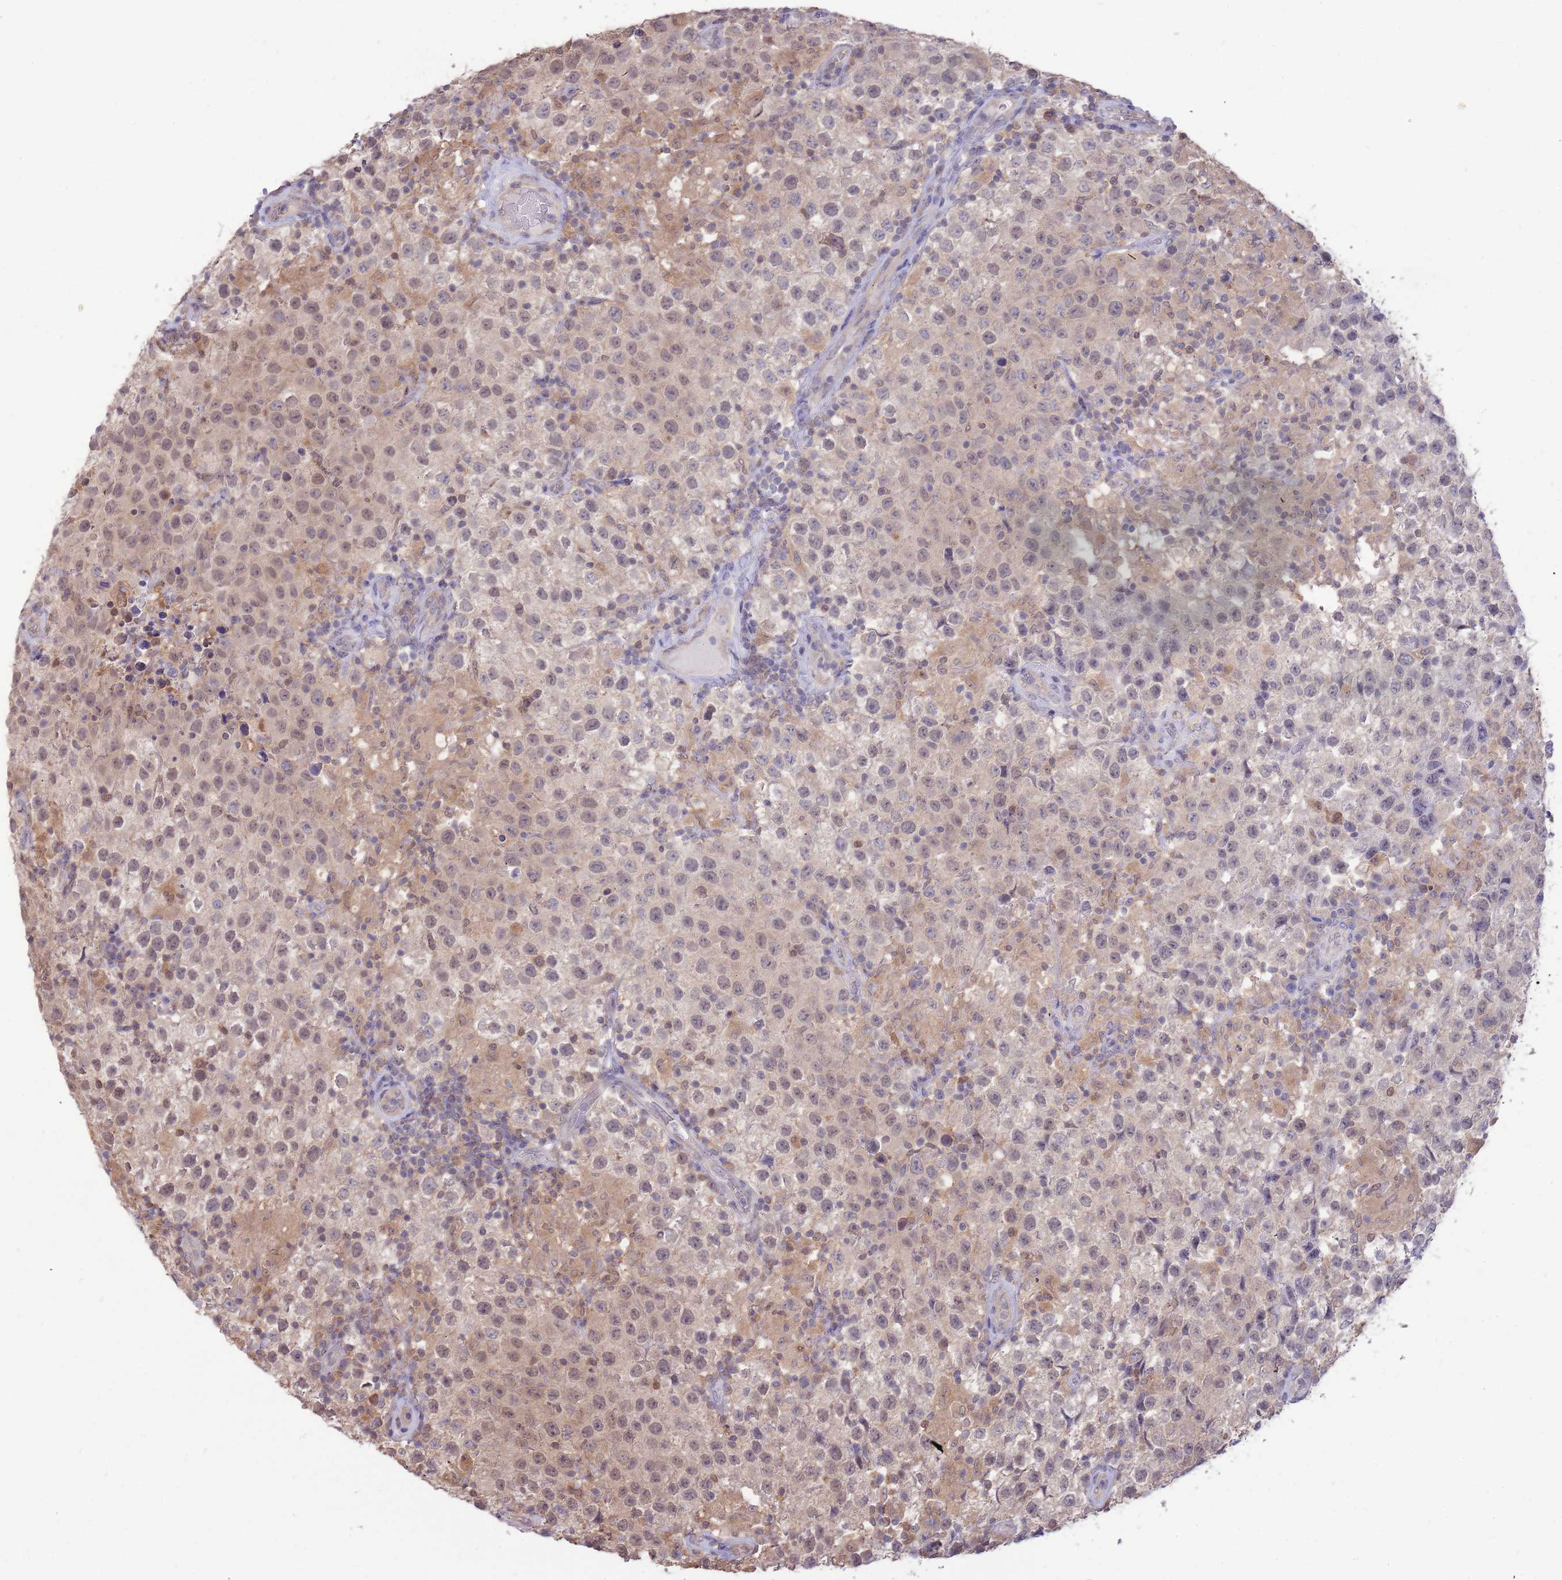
{"staining": {"intensity": "weak", "quantity": "25%-75%", "location": "cytoplasmic/membranous,nuclear"}, "tissue": "testis cancer", "cell_type": "Tumor cells", "image_type": "cancer", "snomed": [{"axis": "morphology", "description": "Seminoma, NOS"}, {"axis": "morphology", "description": "Carcinoma, Embryonal, NOS"}, {"axis": "topography", "description": "Testis"}], "caption": "This is a histology image of IHC staining of testis embryonal carcinoma, which shows weak staining in the cytoplasmic/membranous and nuclear of tumor cells.", "gene": "AP5S1", "patient": {"sex": "male", "age": 41}}